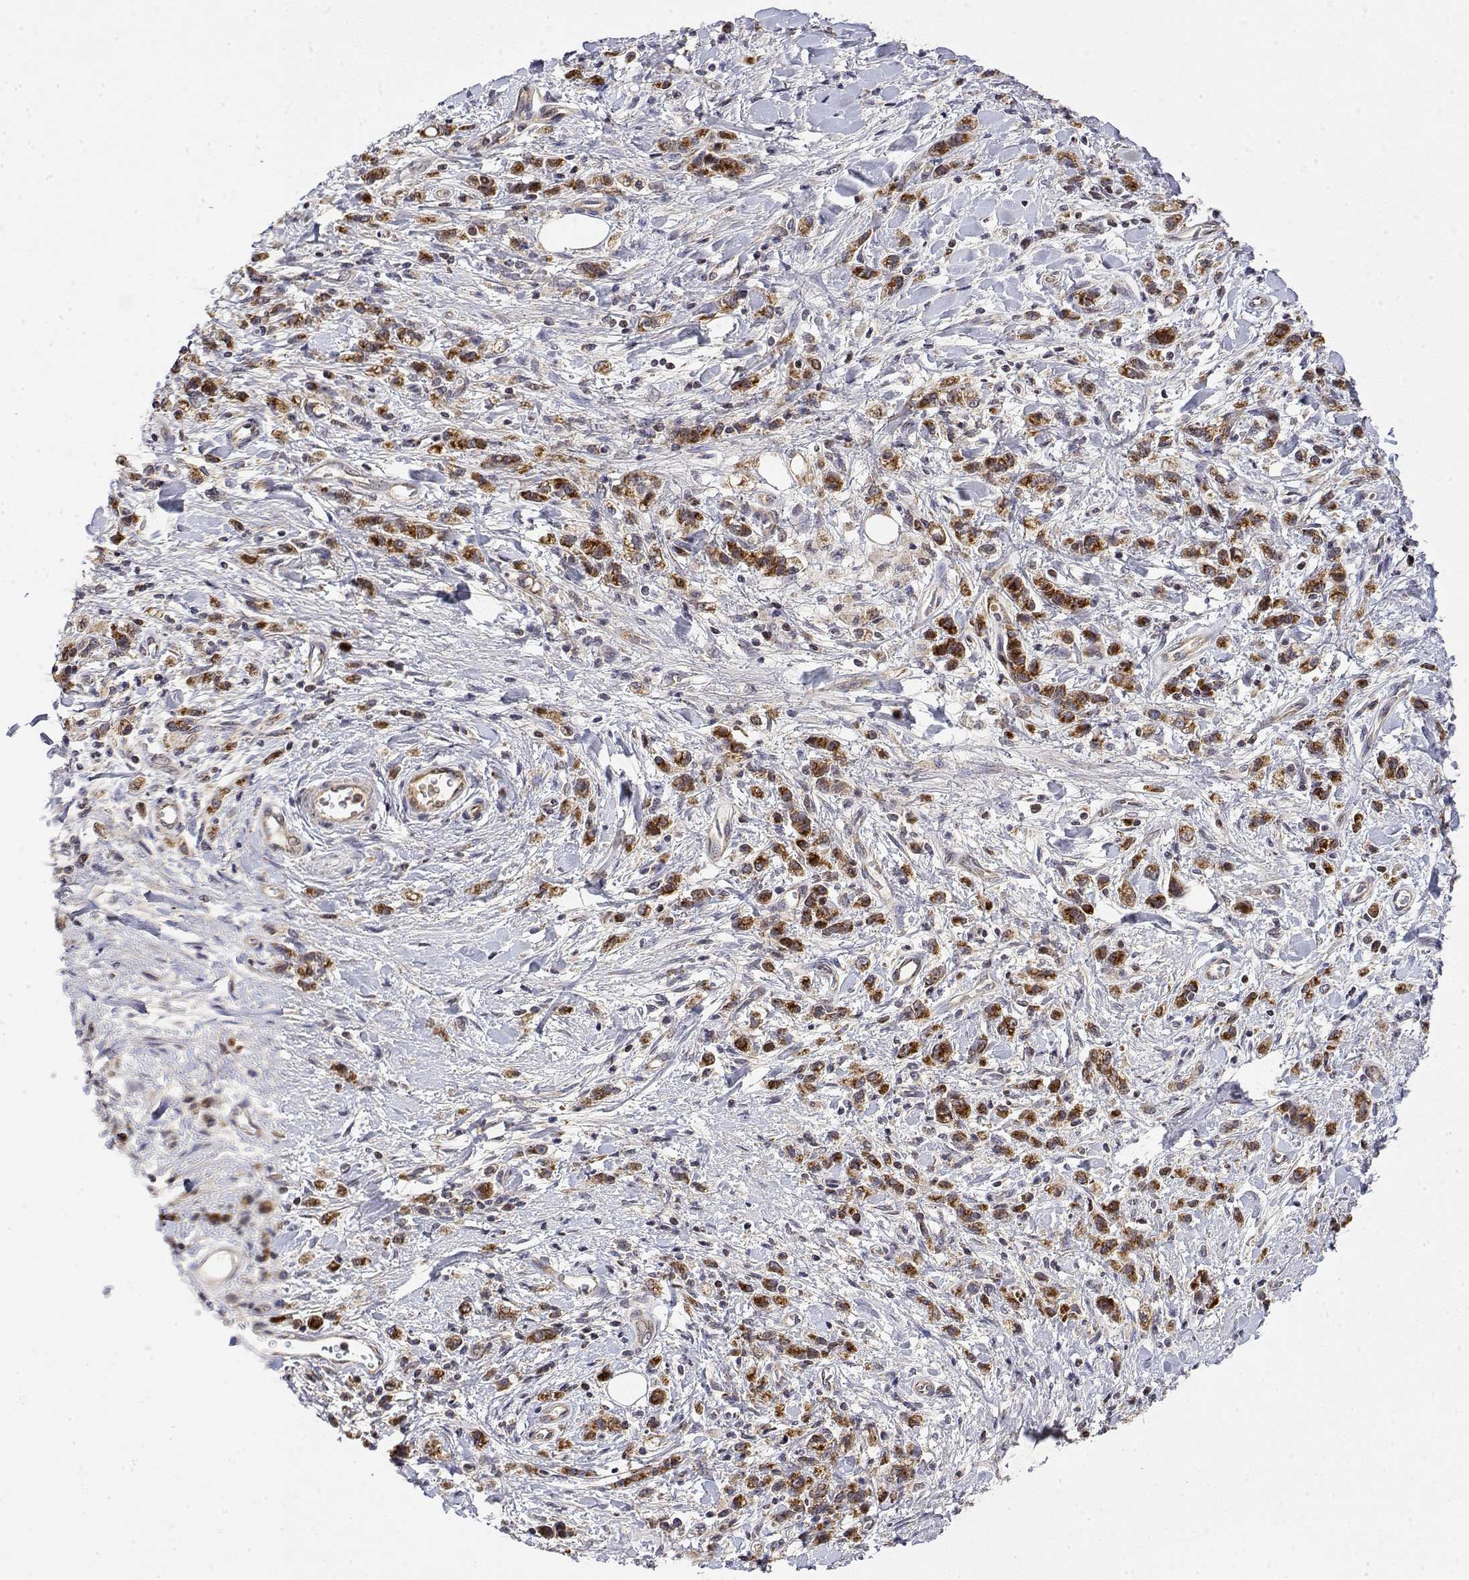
{"staining": {"intensity": "moderate", "quantity": ">75%", "location": "cytoplasmic/membranous"}, "tissue": "stomach cancer", "cell_type": "Tumor cells", "image_type": "cancer", "snomed": [{"axis": "morphology", "description": "Adenocarcinoma, NOS"}, {"axis": "topography", "description": "Stomach"}], "caption": "Protein expression analysis of stomach adenocarcinoma exhibits moderate cytoplasmic/membranous positivity in approximately >75% of tumor cells.", "gene": "GADD45GIP1", "patient": {"sex": "male", "age": 77}}